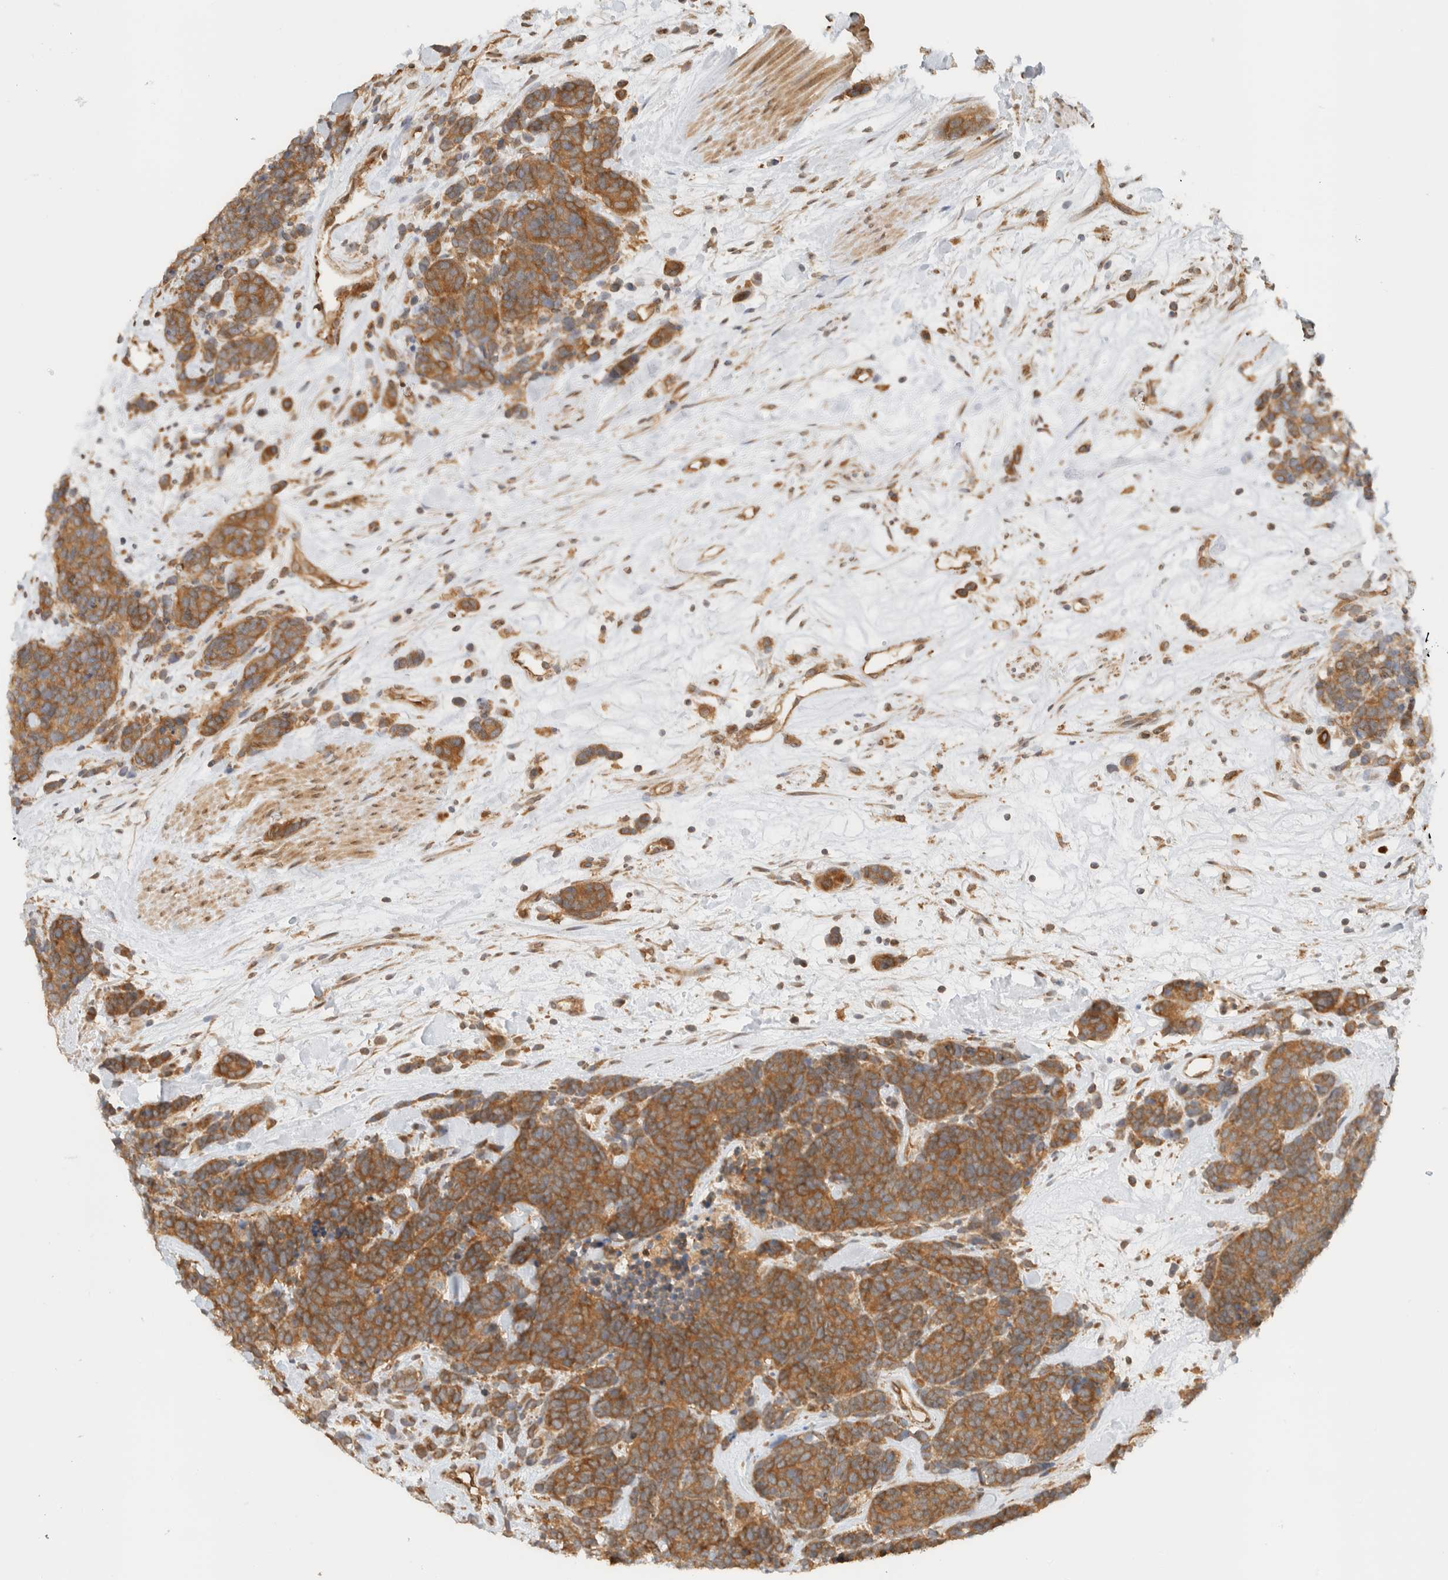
{"staining": {"intensity": "strong", "quantity": ">75%", "location": "cytoplasmic/membranous"}, "tissue": "carcinoid", "cell_type": "Tumor cells", "image_type": "cancer", "snomed": [{"axis": "morphology", "description": "Carcinoma, NOS"}, {"axis": "morphology", "description": "Carcinoid, malignant, NOS"}, {"axis": "topography", "description": "Urinary bladder"}], "caption": "Protein expression analysis of human carcinoid reveals strong cytoplasmic/membranous expression in about >75% of tumor cells. The staining was performed using DAB (3,3'-diaminobenzidine) to visualize the protein expression in brown, while the nuclei were stained in blue with hematoxylin (Magnification: 20x).", "gene": "ARFGEF2", "patient": {"sex": "male", "age": 57}}